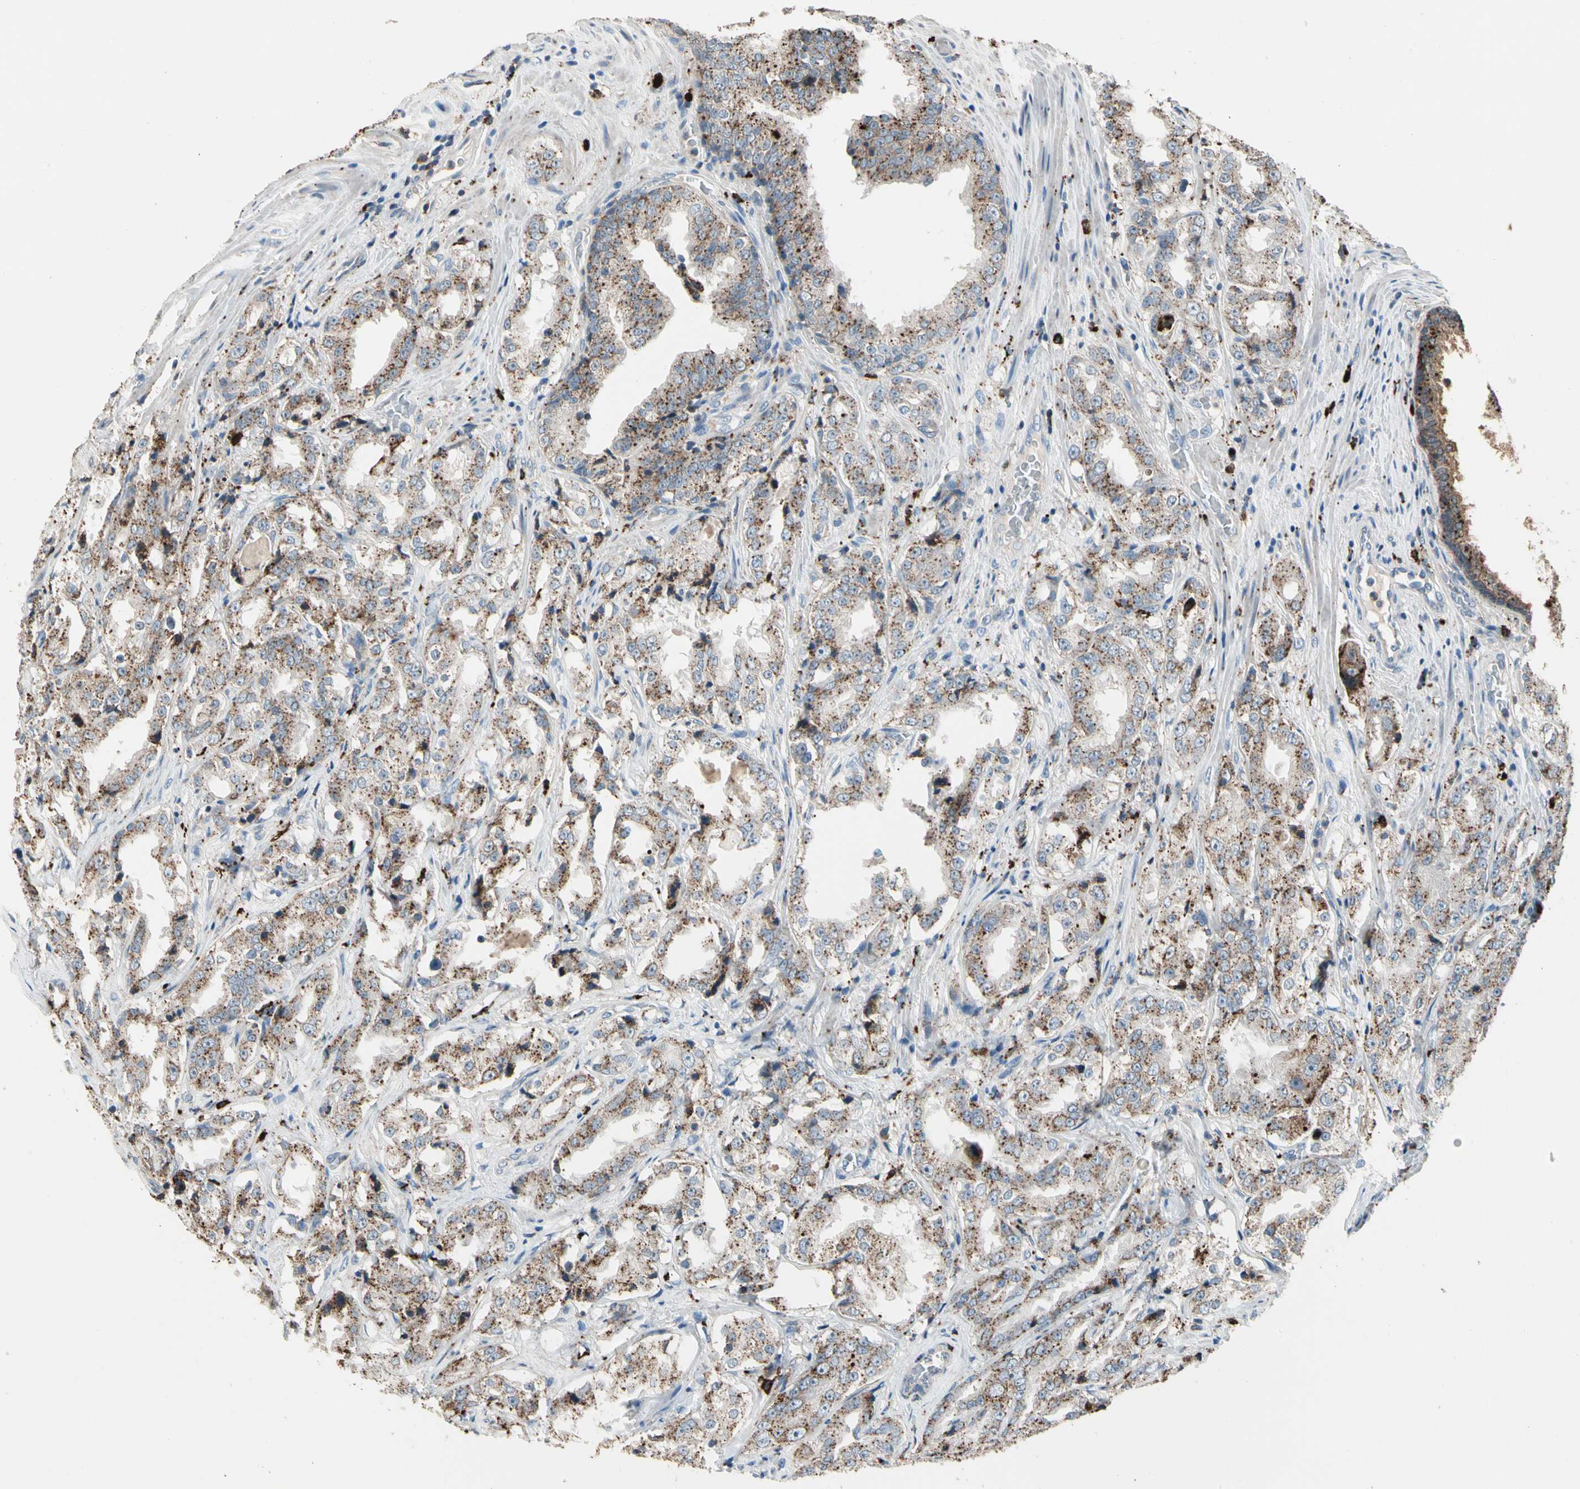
{"staining": {"intensity": "strong", "quantity": ">75%", "location": "cytoplasmic/membranous"}, "tissue": "prostate cancer", "cell_type": "Tumor cells", "image_type": "cancer", "snomed": [{"axis": "morphology", "description": "Adenocarcinoma, High grade"}, {"axis": "topography", "description": "Prostate"}], "caption": "A photomicrograph of prostate cancer (adenocarcinoma (high-grade)) stained for a protein reveals strong cytoplasmic/membranous brown staining in tumor cells.", "gene": "GM2A", "patient": {"sex": "male", "age": 73}}